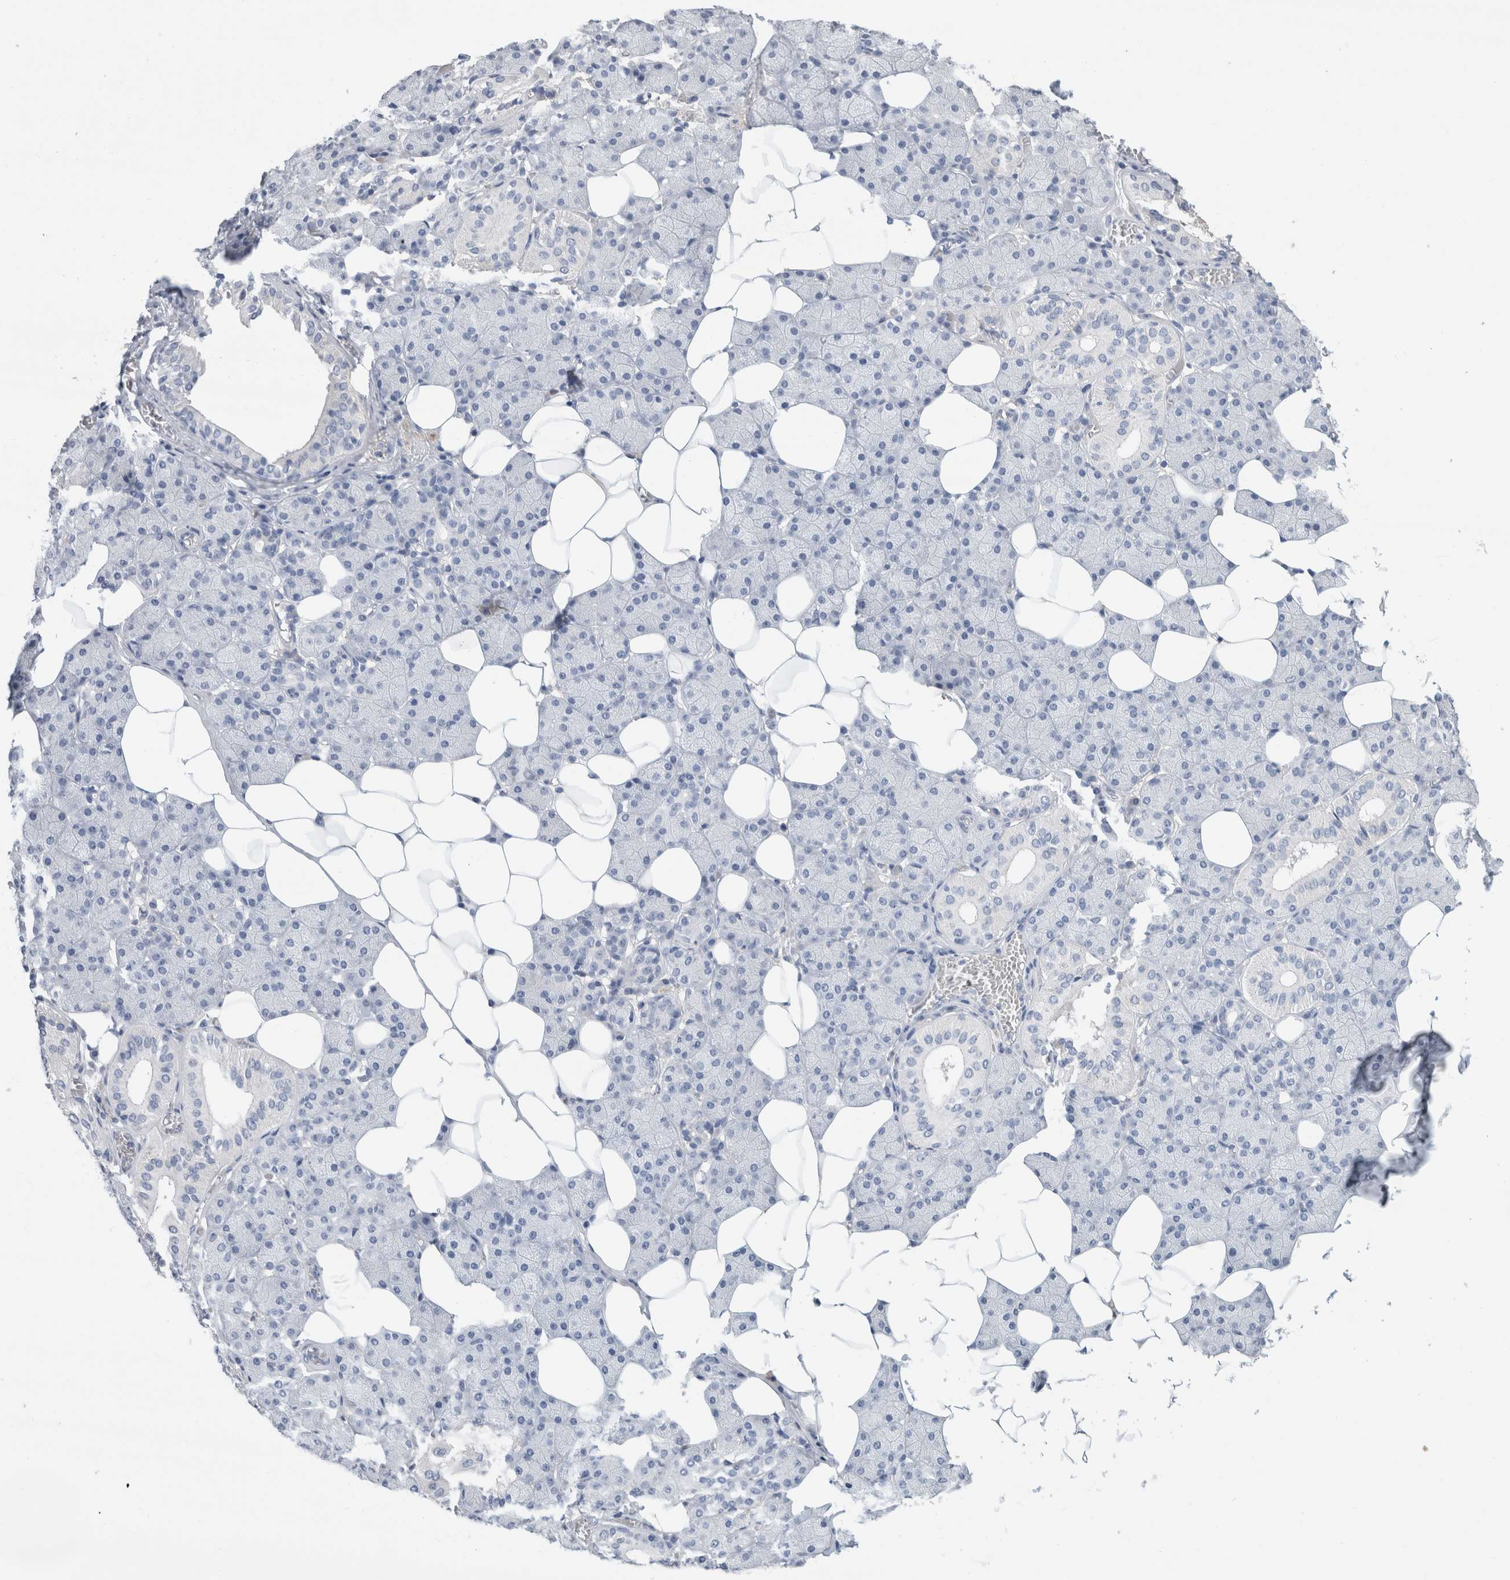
{"staining": {"intensity": "negative", "quantity": "none", "location": "none"}, "tissue": "salivary gland", "cell_type": "Glandular cells", "image_type": "normal", "snomed": [{"axis": "morphology", "description": "Normal tissue, NOS"}, {"axis": "topography", "description": "Salivary gland"}], "caption": "The photomicrograph demonstrates no significant staining in glandular cells of salivary gland.", "gene": "SCGB1A1", "patient": {"sex": "female", "age": 33}}